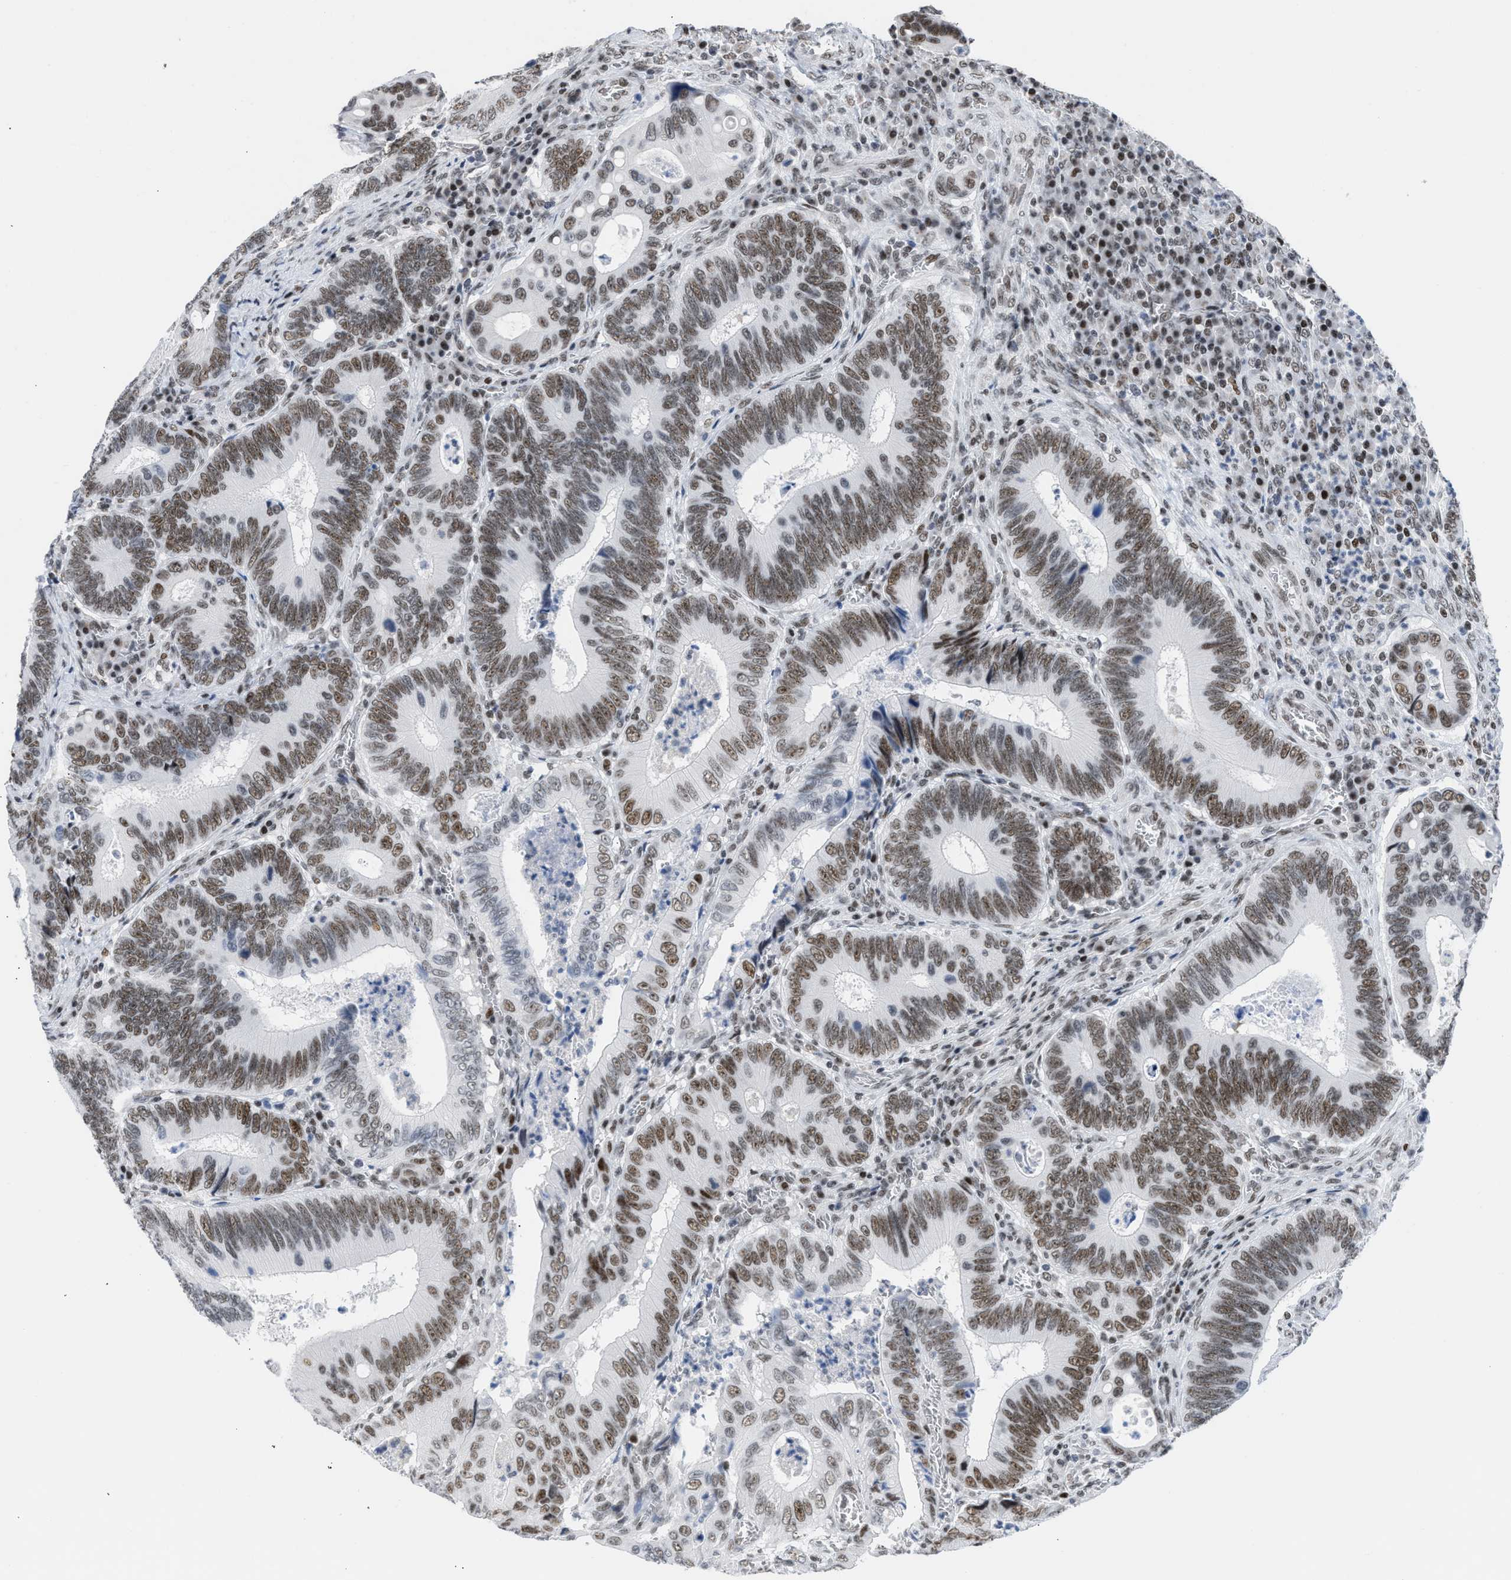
{"staining": {"intensity": "moderate", "quantity": ">75%", "location": "nuclear"}, "tissue": "colorectal cancer", "cell_type": "Tumor cells", "image_type": "cancer", "snomed": [{"axis": "morphology", "description": "Inflammation, NOS"}, {"axis": "morphology", "description": "Adenocarcinoma, NOS"}, {"axis": "topography", "description": "Colon"}], "caption": "Colorectal cancer tissue shows moderate nuclear positivity in approximately >75% of tumor cells, visualized by immunohistochemistry.", "gene": "TERF2IP", "patient": {"sex": "male", "age": 72}}